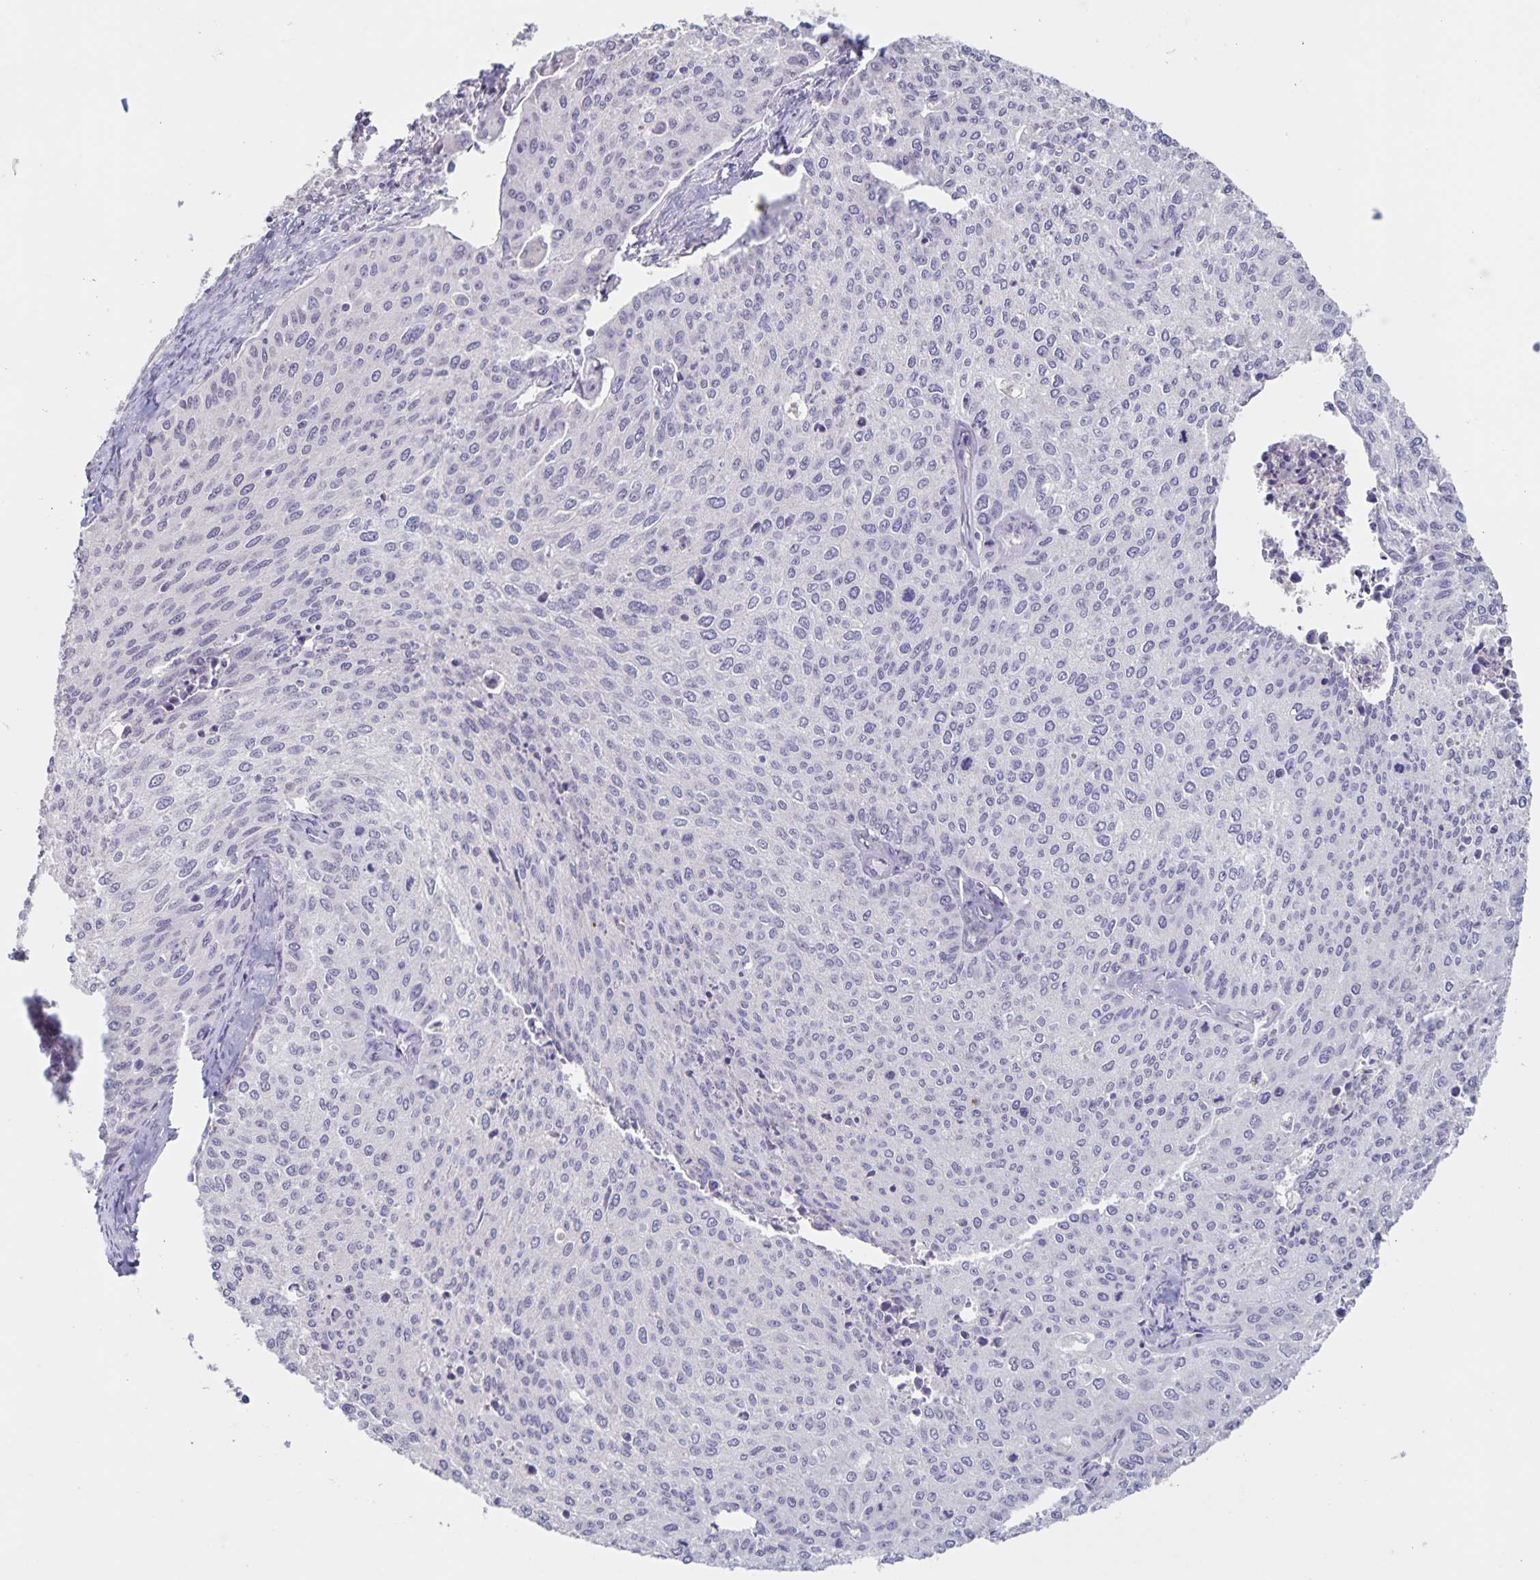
{"staining": {"intensity": "negative", "quantity": "none", "location": "none"}, "tissue": "cervical cancer", "cell_type": "Tumor cells", "image_type": "cancer", "snomed": [{"axis": "morphology", "description": "Squamous cell carcinoma, NOS"}, {"axis": "topography", "description": "Cervix"}], "caption": "Cervical squamous cell carcinoma was stained to show a protein in brown. There is no significant expression in tumor cells.", "gene": "INSL5", "patient": {"sex": "female", "age": 38}}